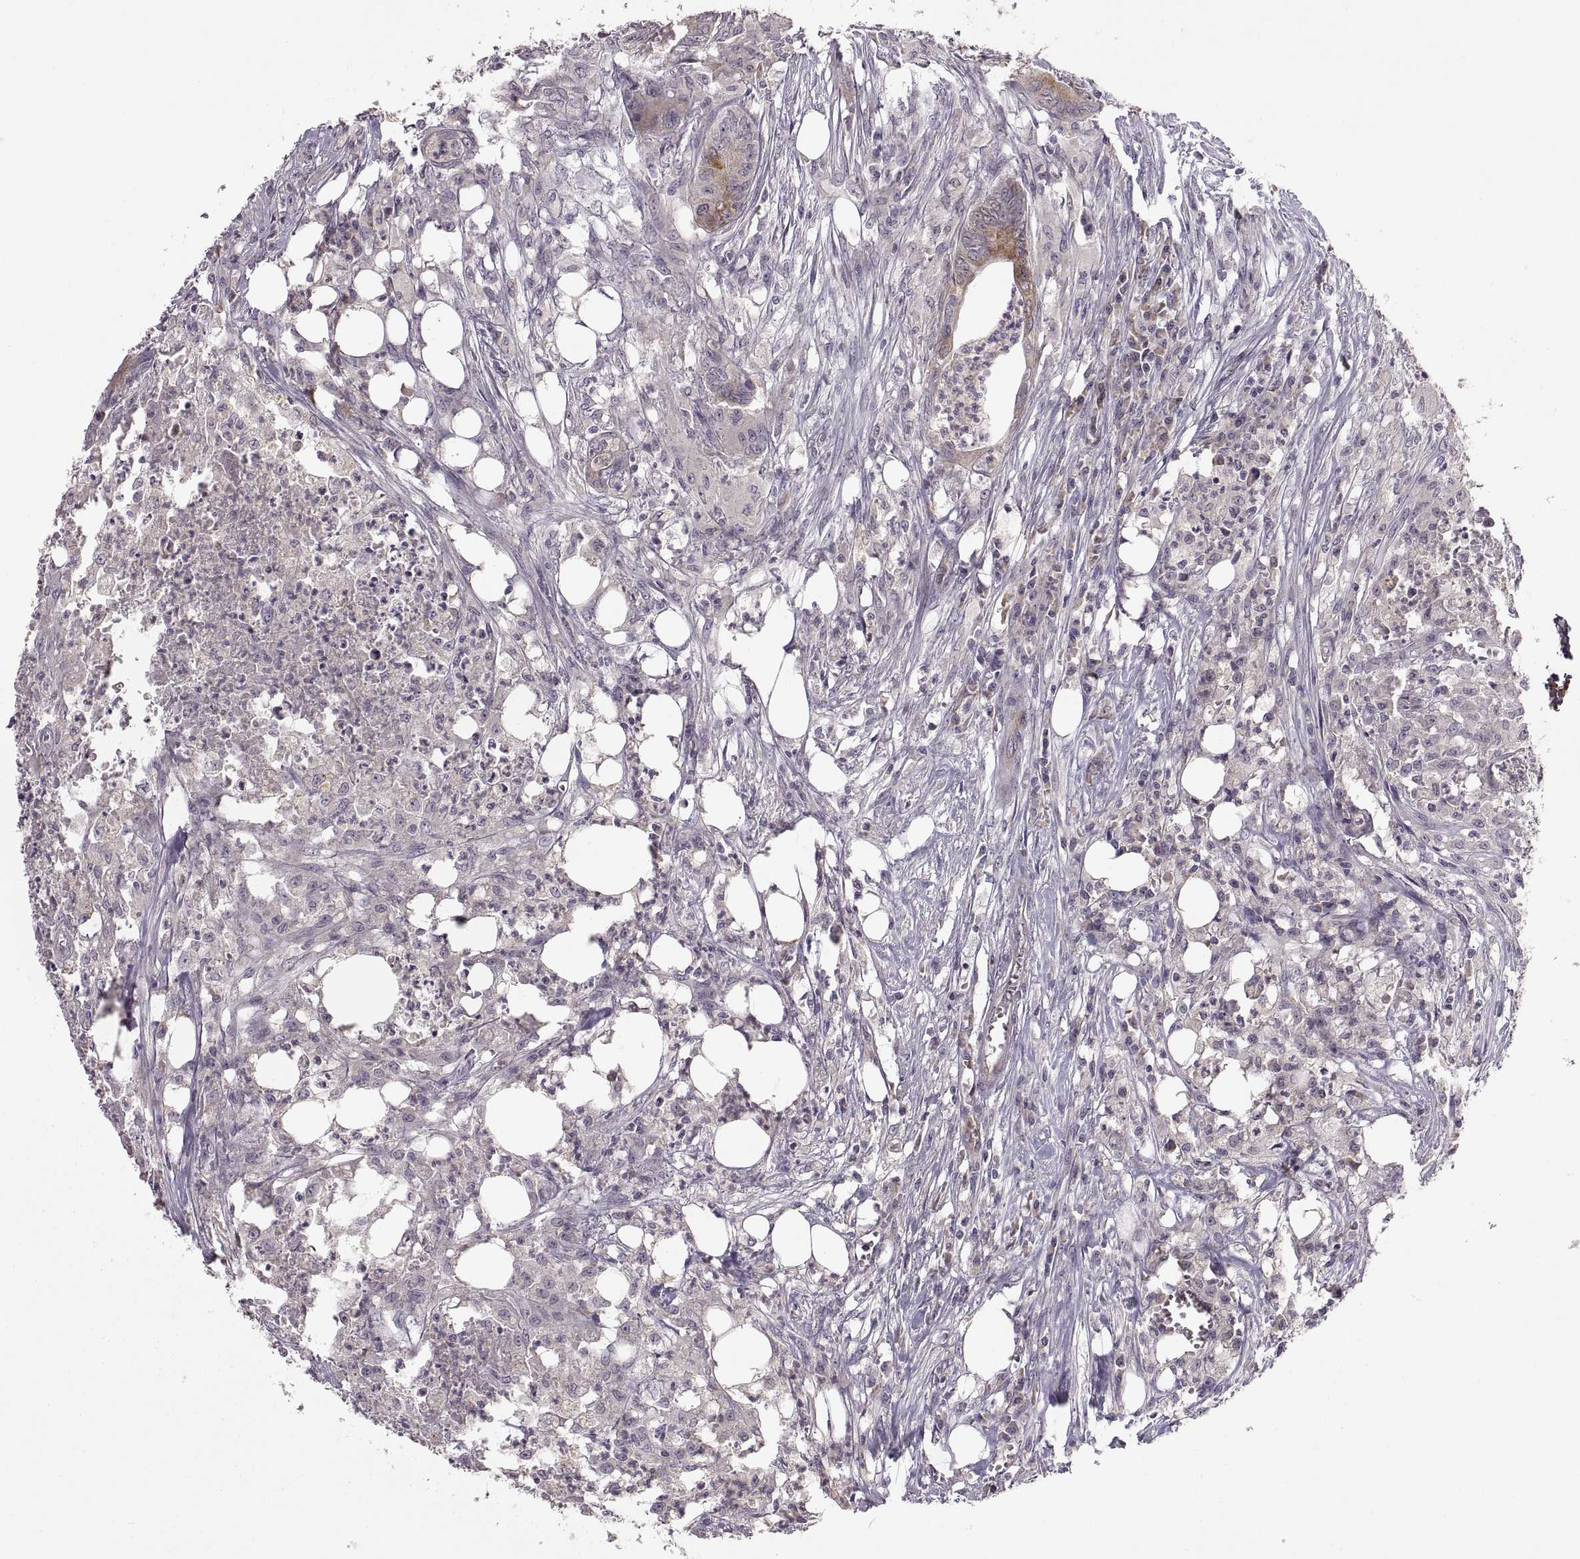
{"staining": {"intensity": "strong", "quantity": "<25%", "location": "cytoplasmic/membranous"}, "tissue": "colorectal cancer", "cell_type": "Tumor cells", "image_type": "cancer", "snomed": [{"axis": "morphology", "description": "Adenocarcinoma, NOS"}, {"axis": "topography", "description": "Colon"}], "caption": "Colorectal cancer (adenocarcinoma) stained with DAB immunohistochemistry (IHC) demonstrates medium levels of strong cytoplasmic/membranous positivity in approximately <25% of tumor cells. Using DAB (brown) and hematoxylin (blue) stains, captured at high magnification using brightfield microscopy.", "gene": "HMGCR", "patient": {"sex": "male", "age": 84}}